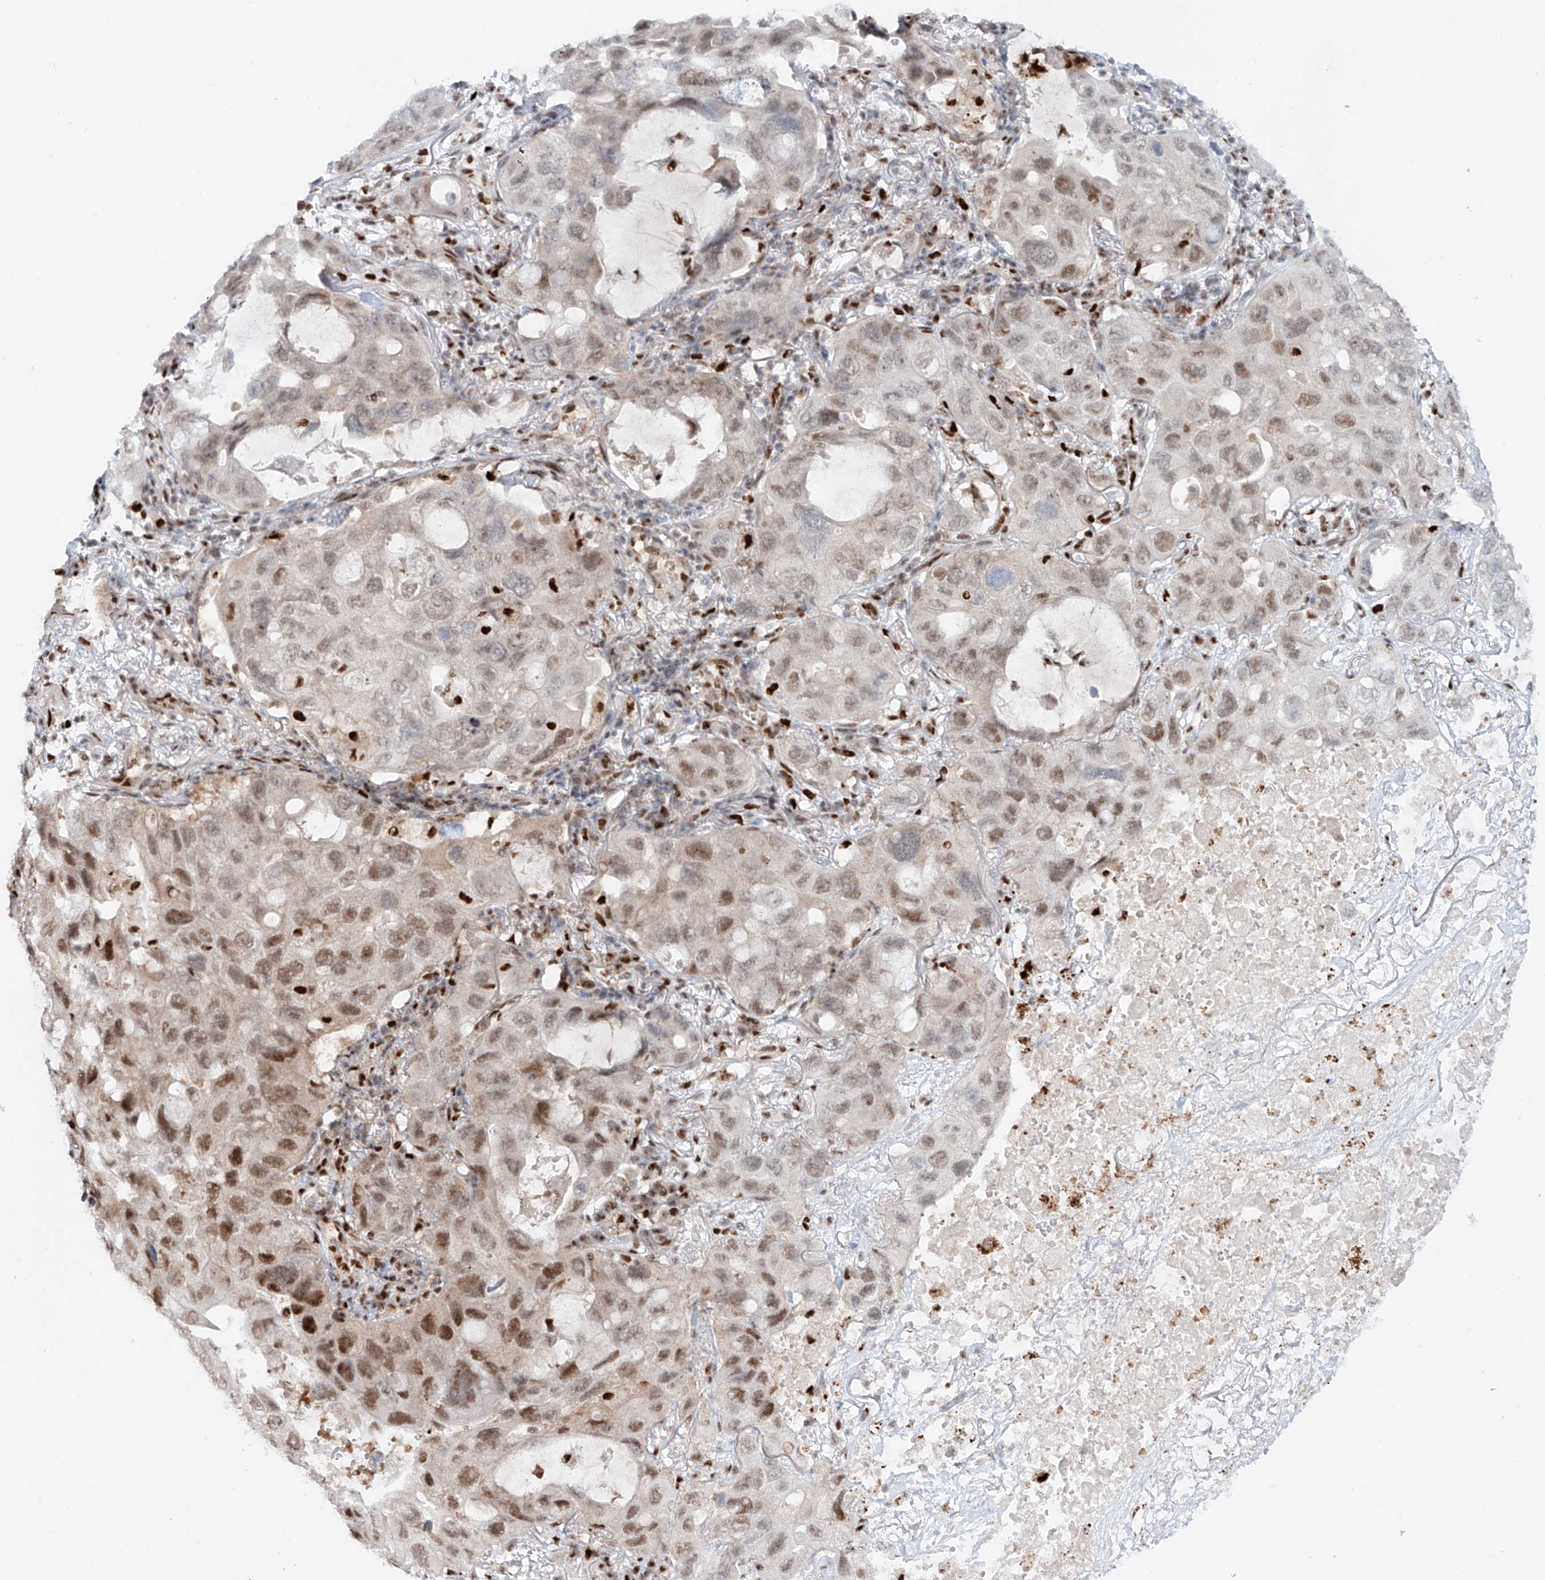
{"staining": {"intensity": "moderate", "quantity": "25%-75%", "location": "nuclear"}, "tissue": "lung cancer", "cell_type": "Tumor cells", "image_type": "cancer", "snomed": [{"axis": "morphology", "description": "Squamous cell carcinoma, NOS"}, {"axis": "topography", "description": "Lung"}], "caption": "Immunohistochemical staining of human lung cancer (squamous cell carcinoma) displays medium levels of moderate nuclear staining in about 25%-75% of tumor cells.", "gene": "DZIP1L", "patient": {"sex": "female", "age": 73}}